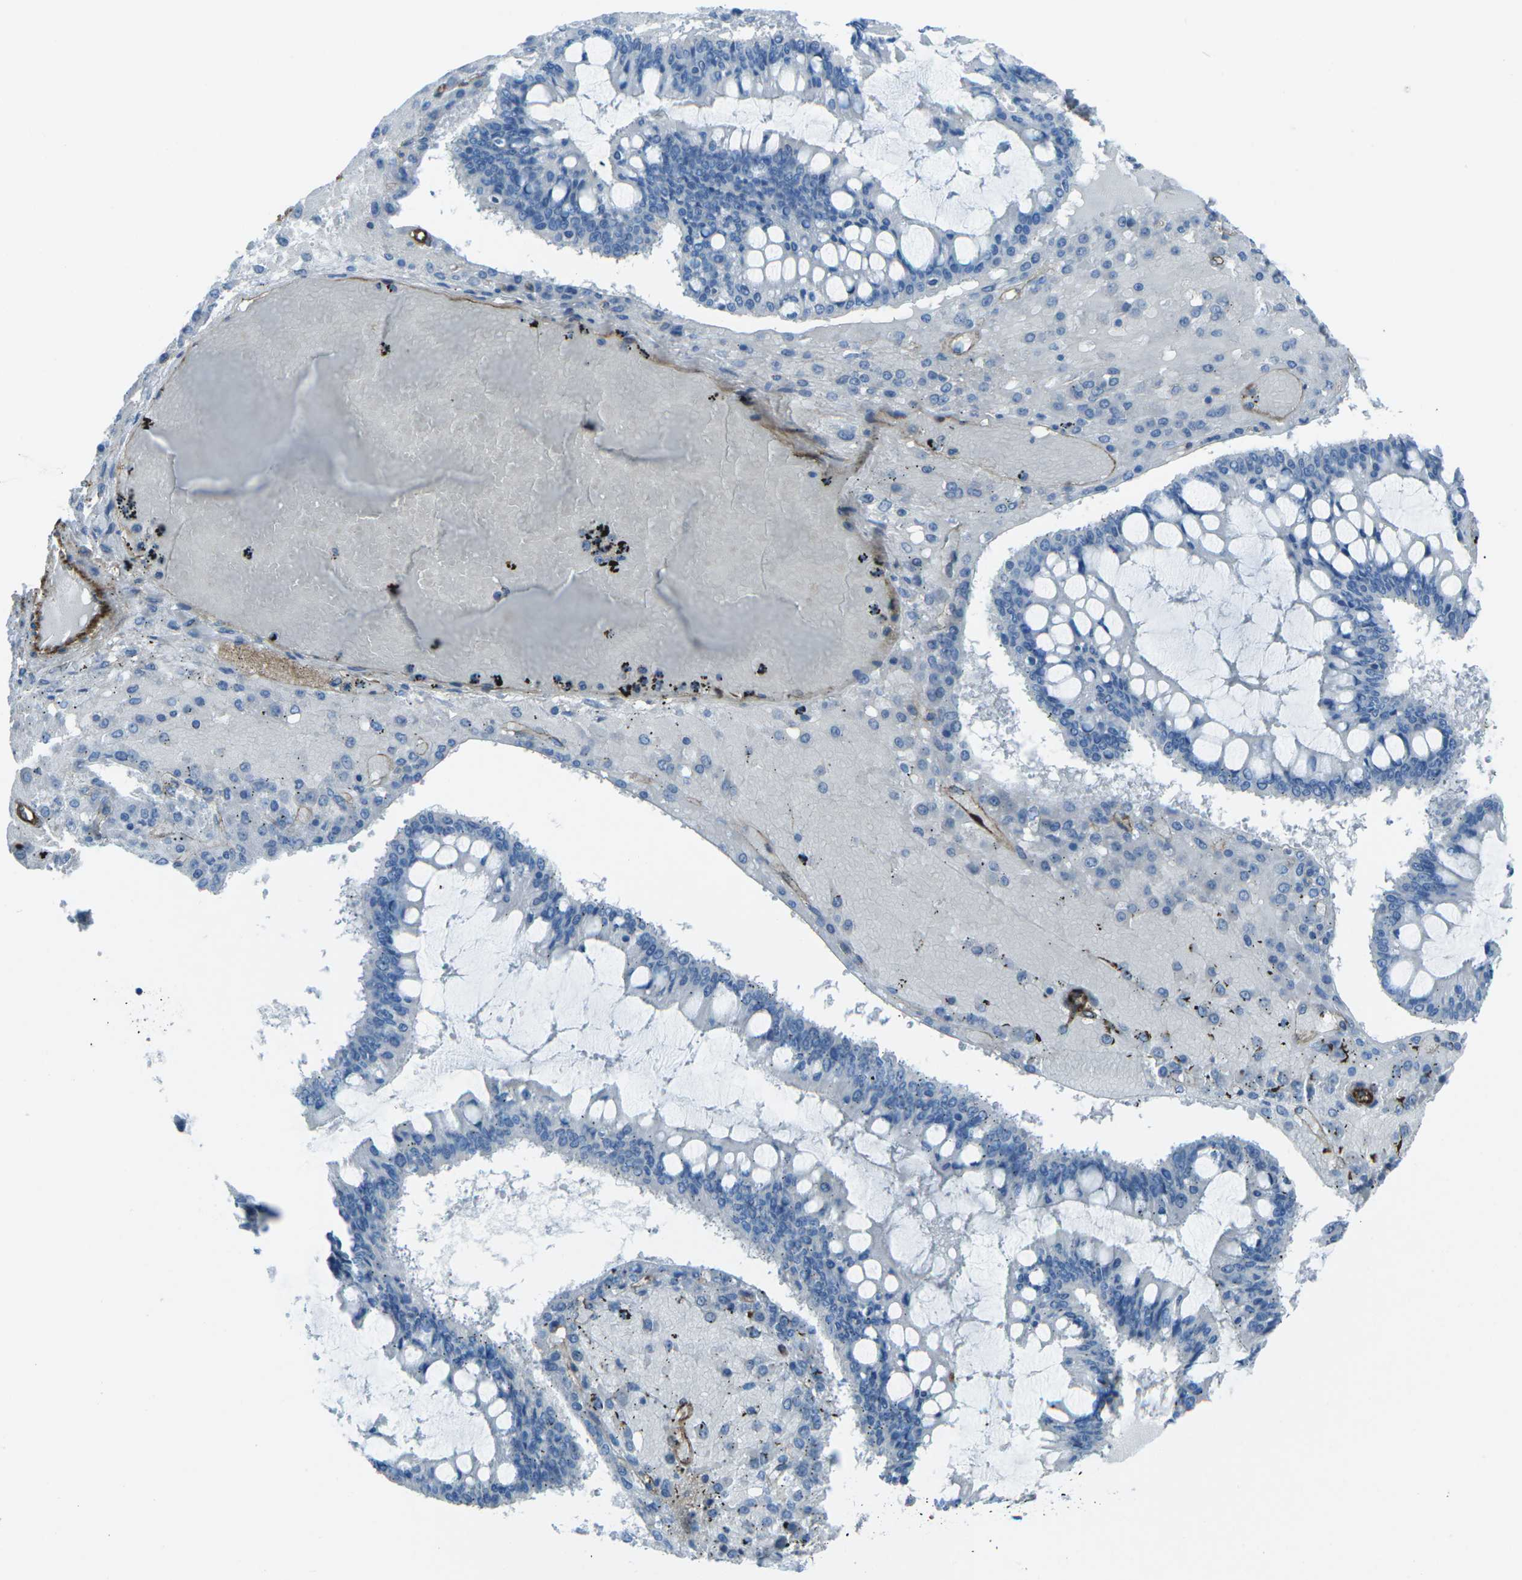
{"staining": {"intensity": "negative", "quantity": "none", "location": "none"}, "tissue": "ovarian cancer", "cell_type": "Tumor cells", "image_type": "cancer", "snomed": [{"axis": "morphology", "description": "Cystadenocarcinoma, mucinous, NOS"}, {"axis": "topography", "description": "Ovary"}], "caption": "Immunohistochemistry of human ovarian cancer (mucinous cystadenocarcinoma) displays no staining in tumor cells.", "gene": "UTRN", "patient": {"sex": "female", "age": 73}}